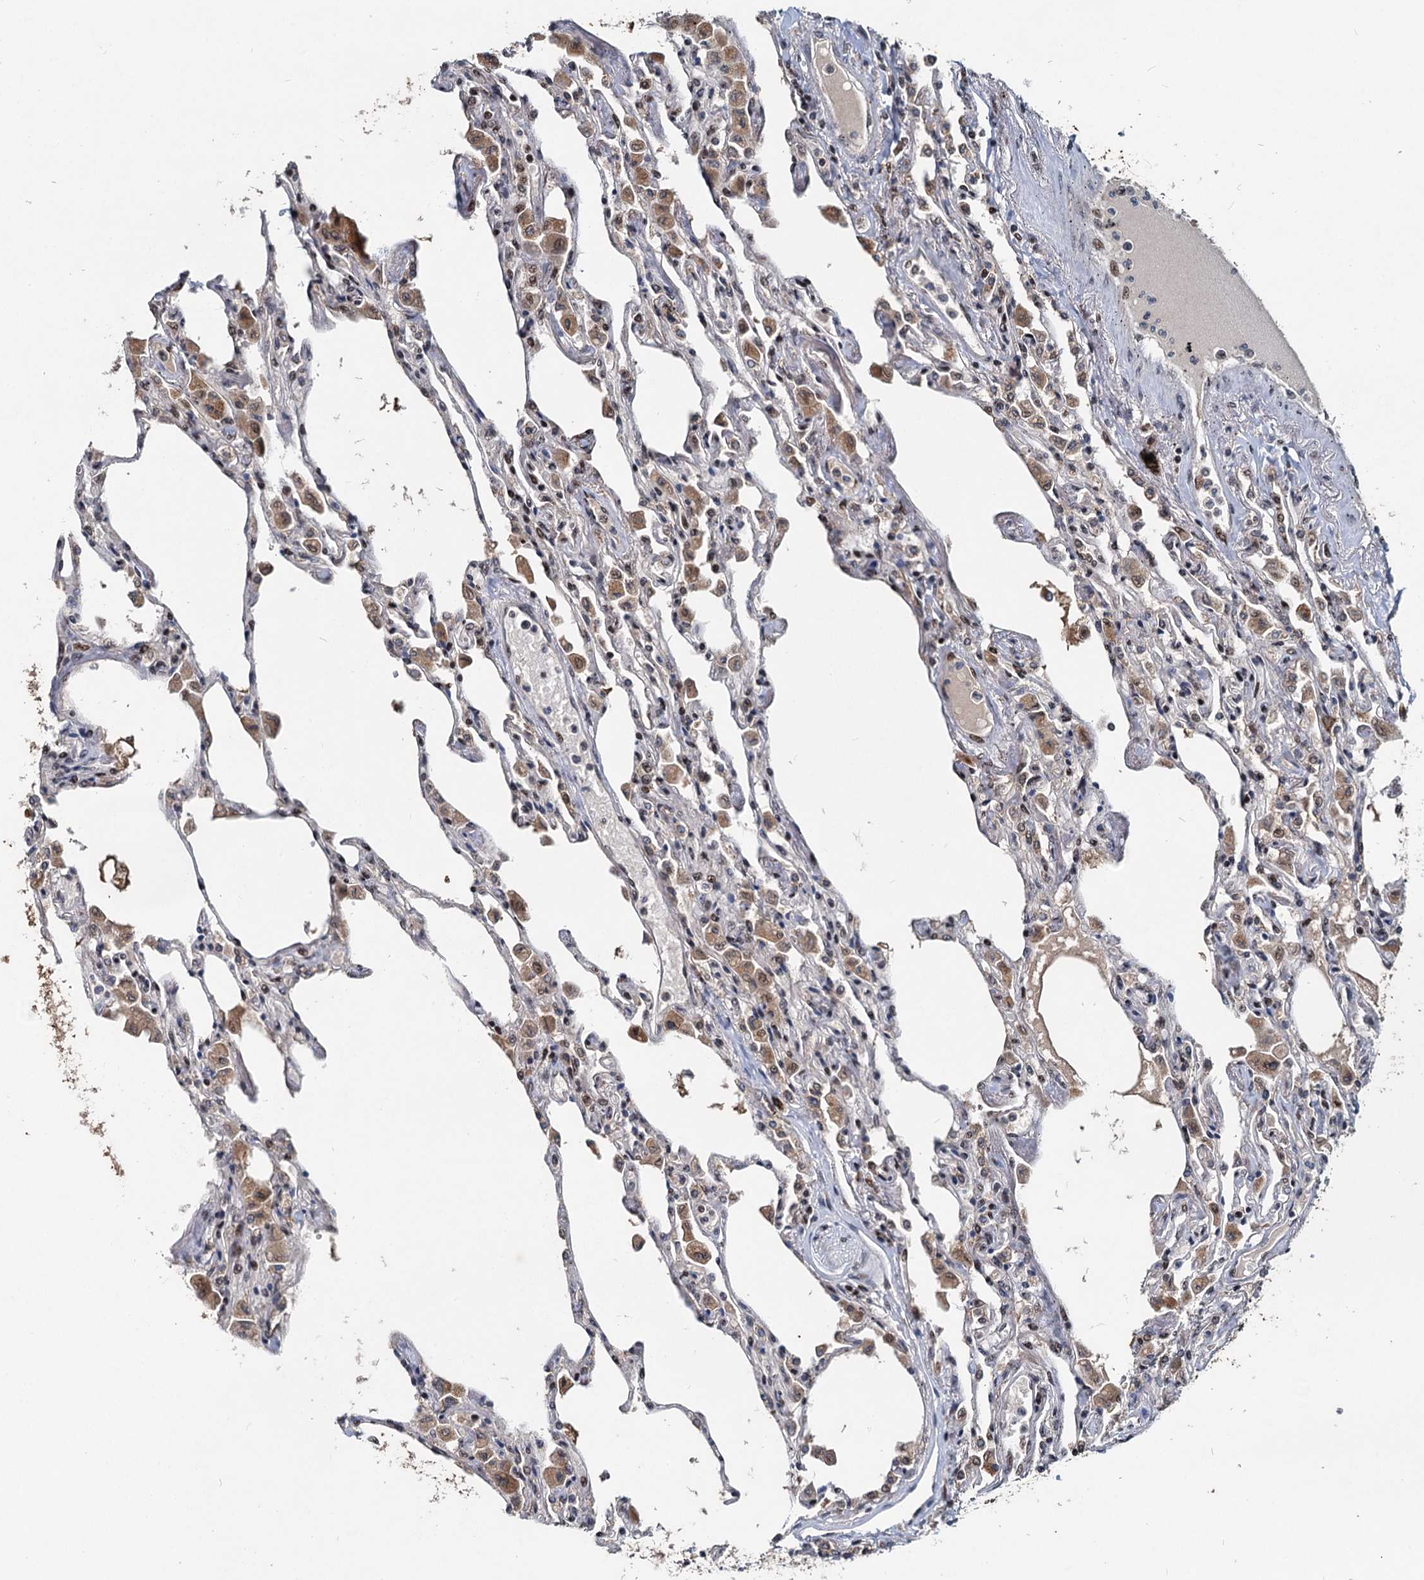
{"staining": {"intensity": "strong", "quantity": "<25%", "location": "cytoplasmic/membranous,nuclear"}, "tissue": "lung", "cell_type": "Alveolar cells", "image_type": "normal", "snomed": [{"axis": "morphology", "description": "Normal tissue, NOS"}, {"axis": "topography", "description": "Bronchus"}, {"axis": "topography", "description": "Lung"}], "caption": "A micrograph of lung stained for a protein displays strong cytoplasmic/membranous,nuclear brown staining in alveolar cells.", "gene": "RITA1", "patient": {"sex": "female", "age": 49}}